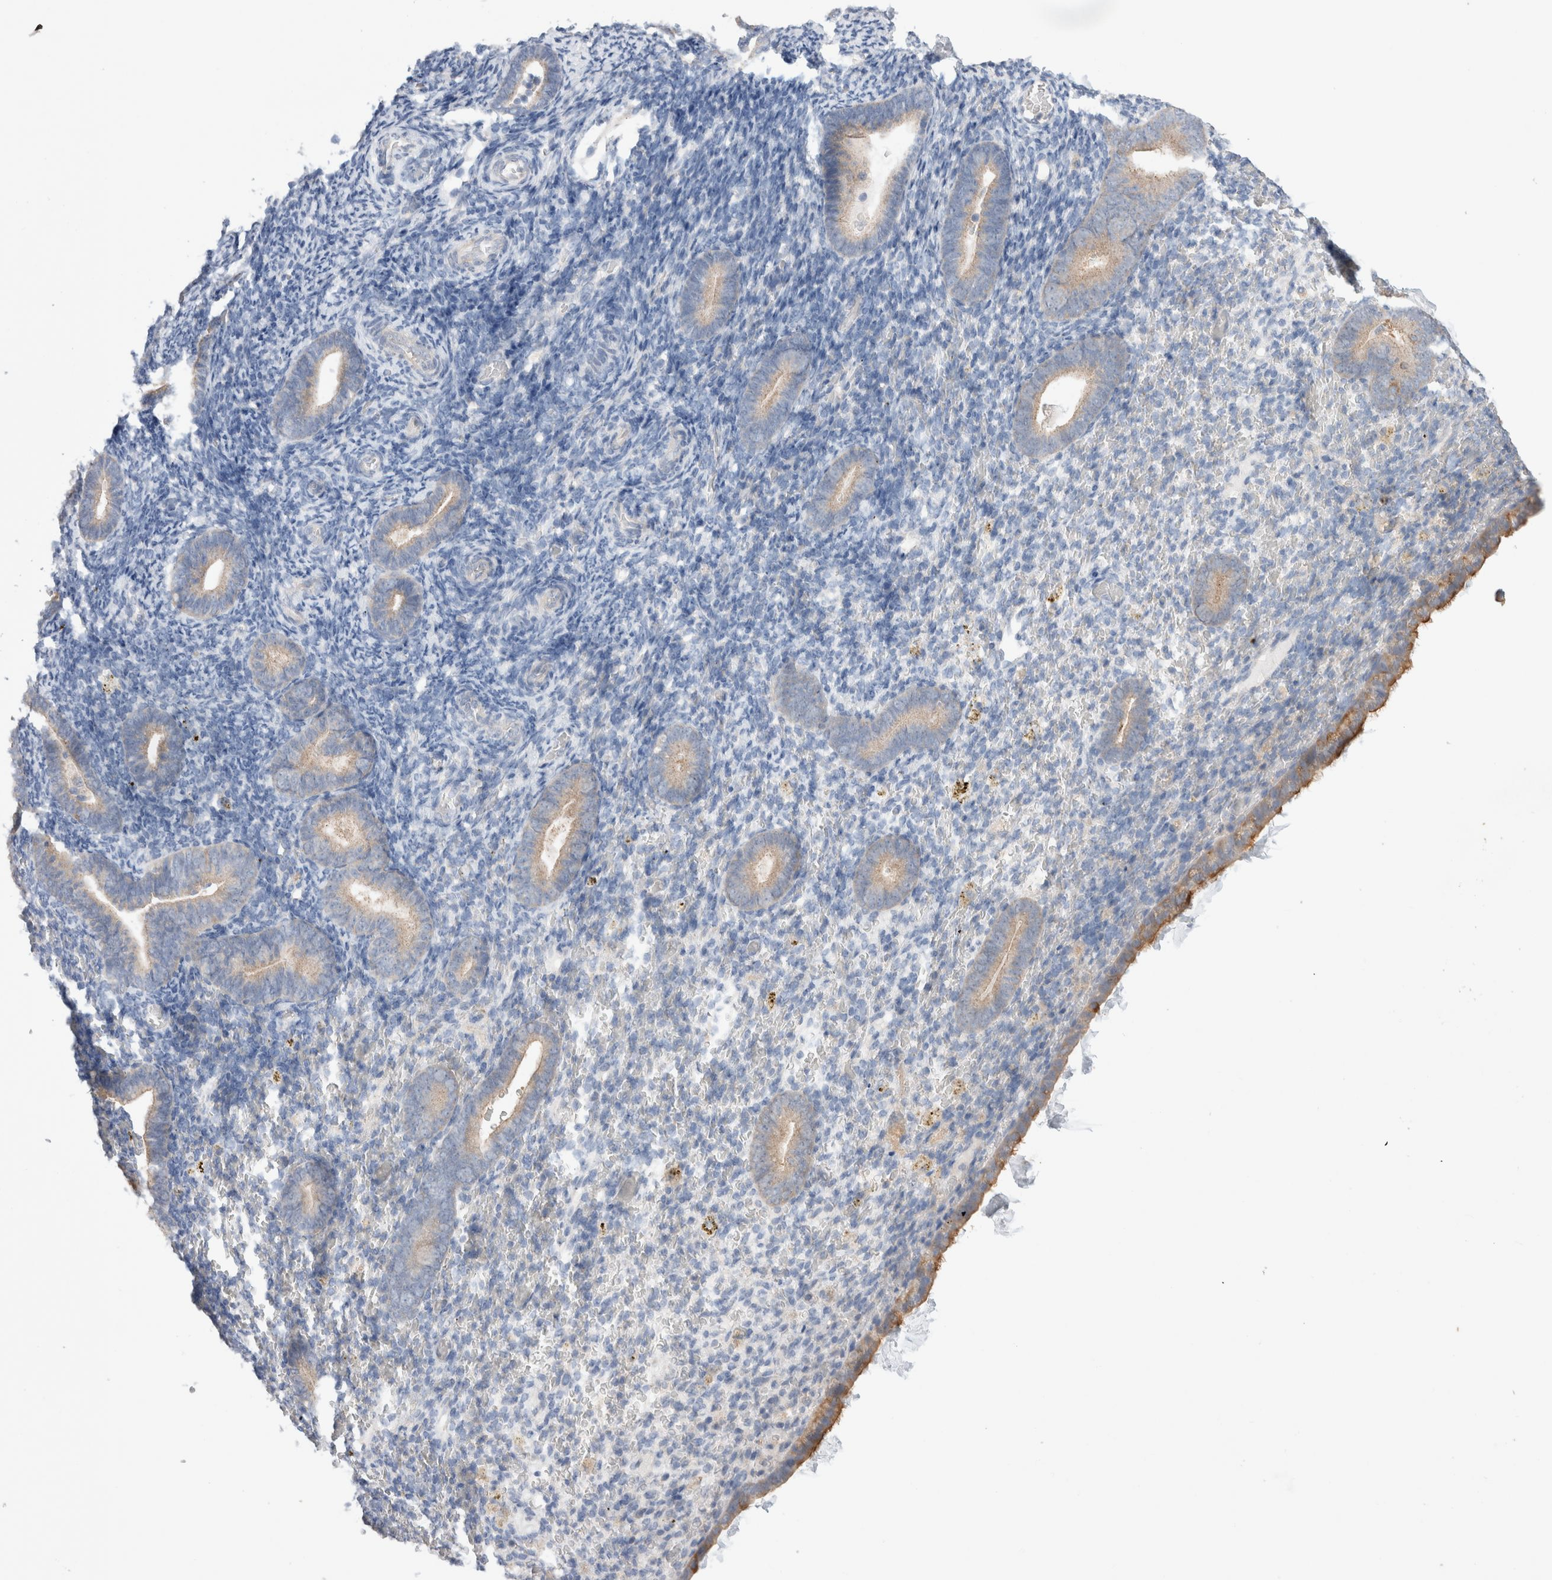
{"staining": {"intensity": "negative", "quantity": "none", "location": "none"}, "tissue": "endometrium", "cell_type": "Cells in endometrial stroma", "image_type": "normal", "snomed": [{"axis": "morphology", "description": "Normal tissue, NOS"}, {"axis": "topography", "description": "Endometrium"}], "caption": "Immunohistochemistry image of benign endometrium stained for a protein (brown), which reveals no expression in cells in endometrial stroma.", "gene": "IFT74", "patient": {"sex": "female", "age": 51}}